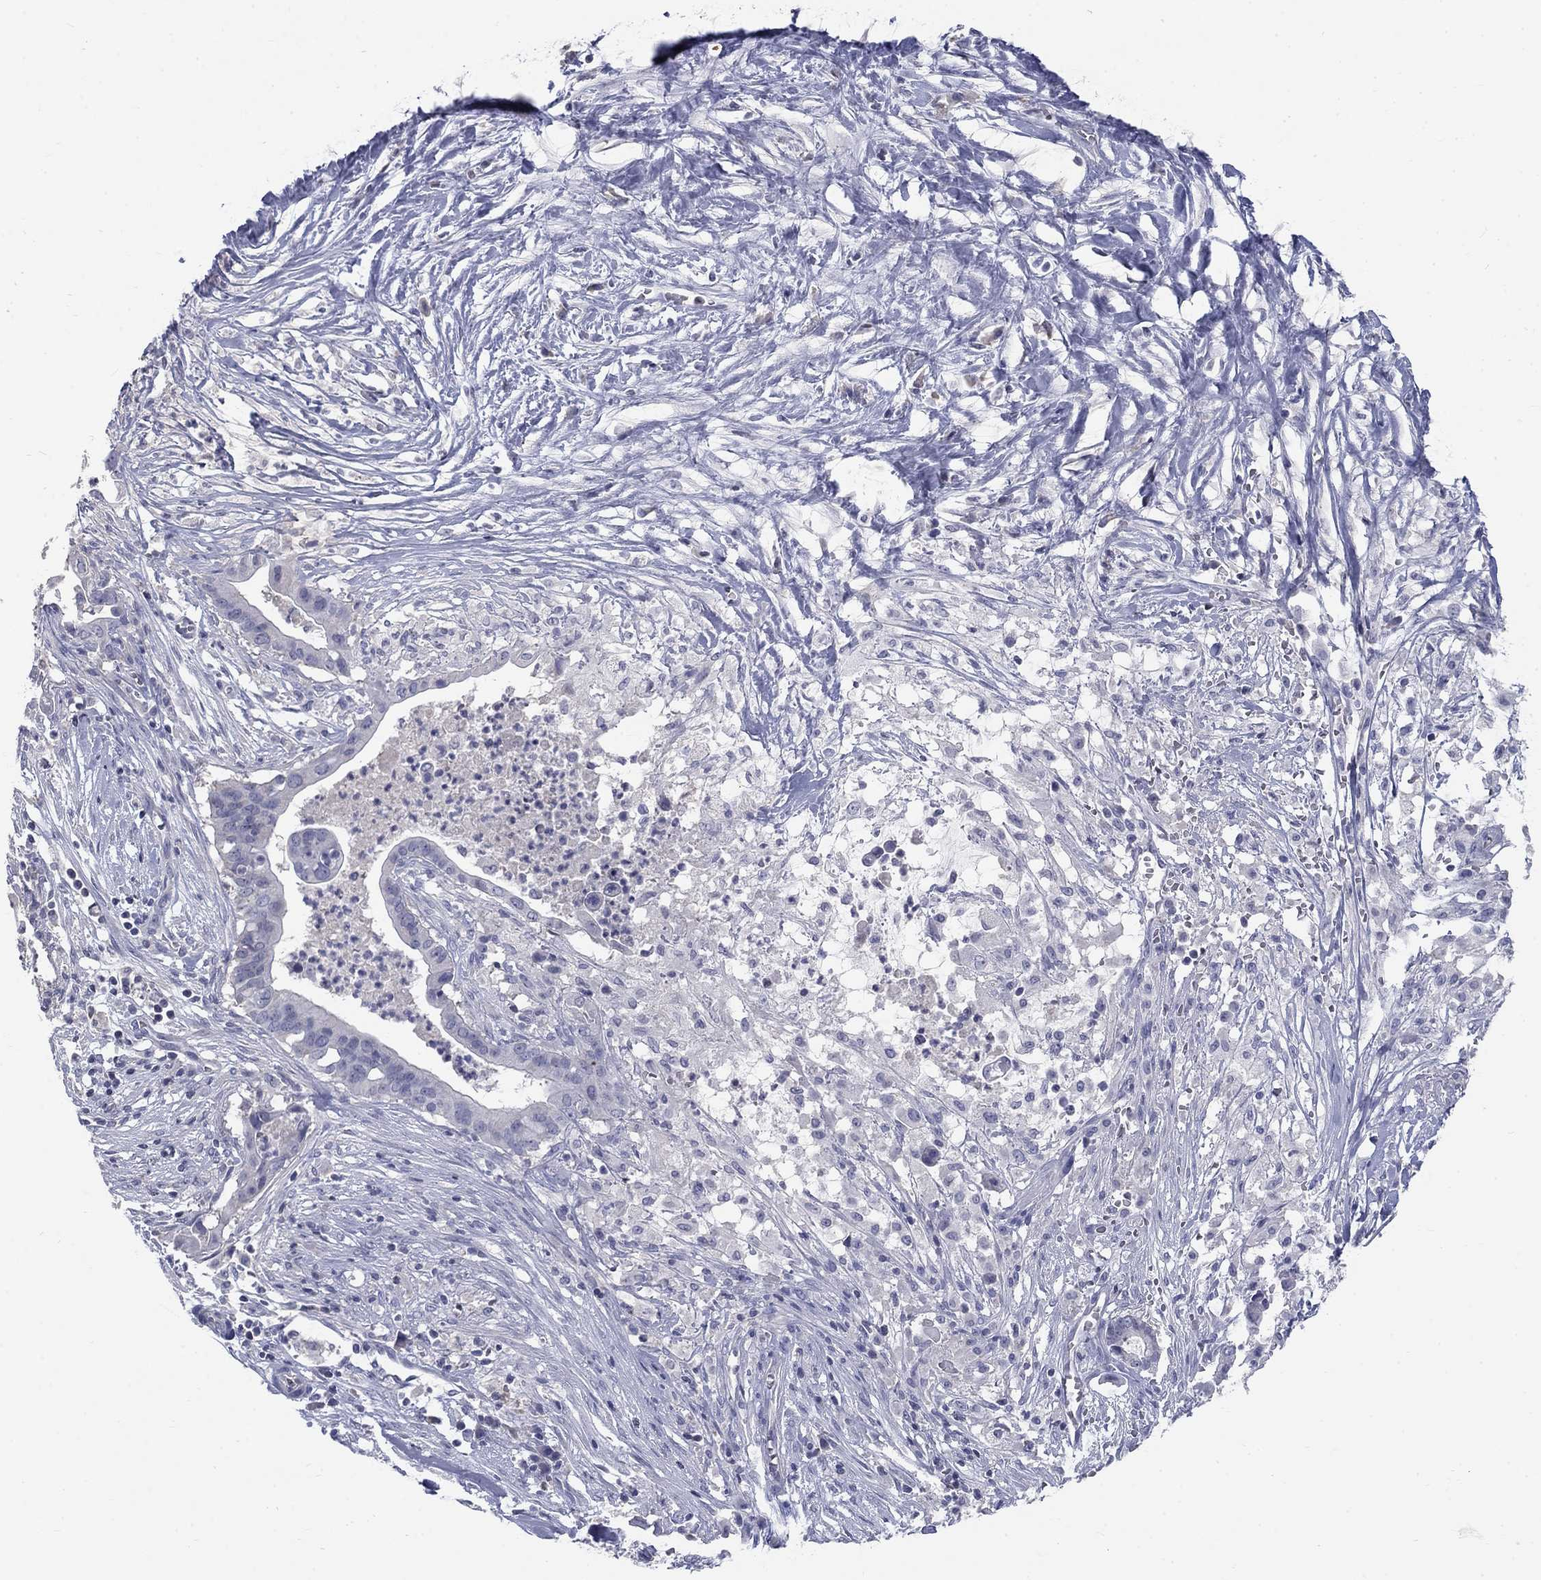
{"staining": {"intensity": "negative", "quantity": "none", "location": "none"}, "tissue": "pancreatic cancer", "cell_type": "Tumor cells", "image_type": "cancer", "snomed": [{"axis": "morphology", "description": "Adenocarcinoma, NOS"}, {"axis": "topography", "description": "Pancreas"}], "caption": "Tumor cells are negative for protein expression in human pancreatic cancer (adenocarcinoma).", "gene": "PTH1R", "patient": {"sex": "male", "age": 61}}